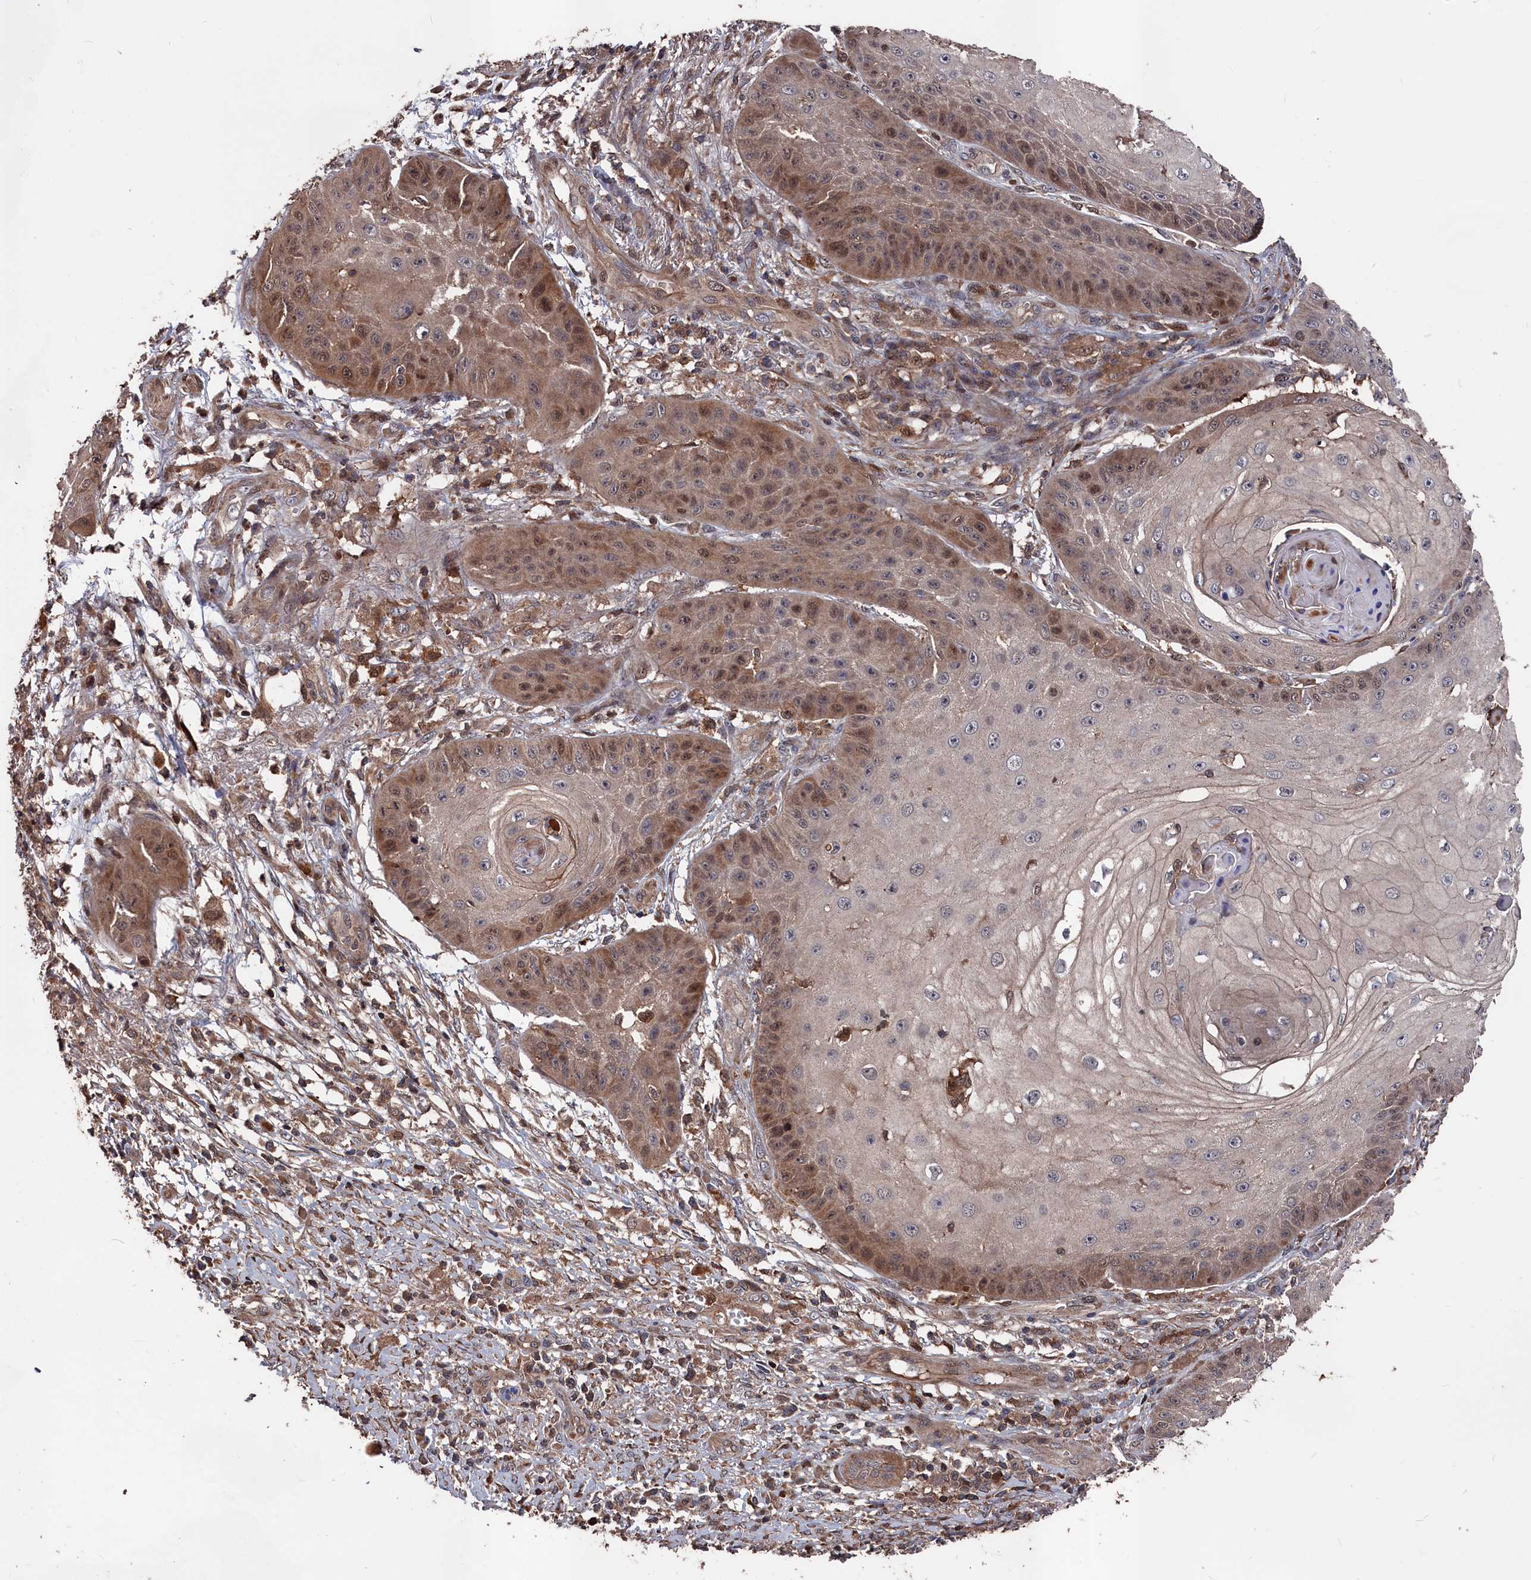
{"staining": {"intensity": "moderate", "quantity": "25%-75%", "location": "cytoplasmic/membranous,nuclear"}, "tissue": "skin cancer", "cell_type": "Tumor cells", "image_type": "cancer", "snomed": [{"axis": "morphology", "description": "Squamous cell carcinoma, NOS"}, {"axis": "topography", "description": "Skin"}], "caption": "Immunohistochemistry photomicrograph of neoplastic tissue: human squamous cell carcinoma (skin) stained using immunohistochemistry (IHC) reveals medium levels of moderate protein expression localized specifically in the cytoplasmic/membranous and nuclear of tumor cells, appearing as a cytoplasmic/membranous and nuclear brown color.", "gene": "RMI2", "patient": {"sex": "male", "age": 70}}